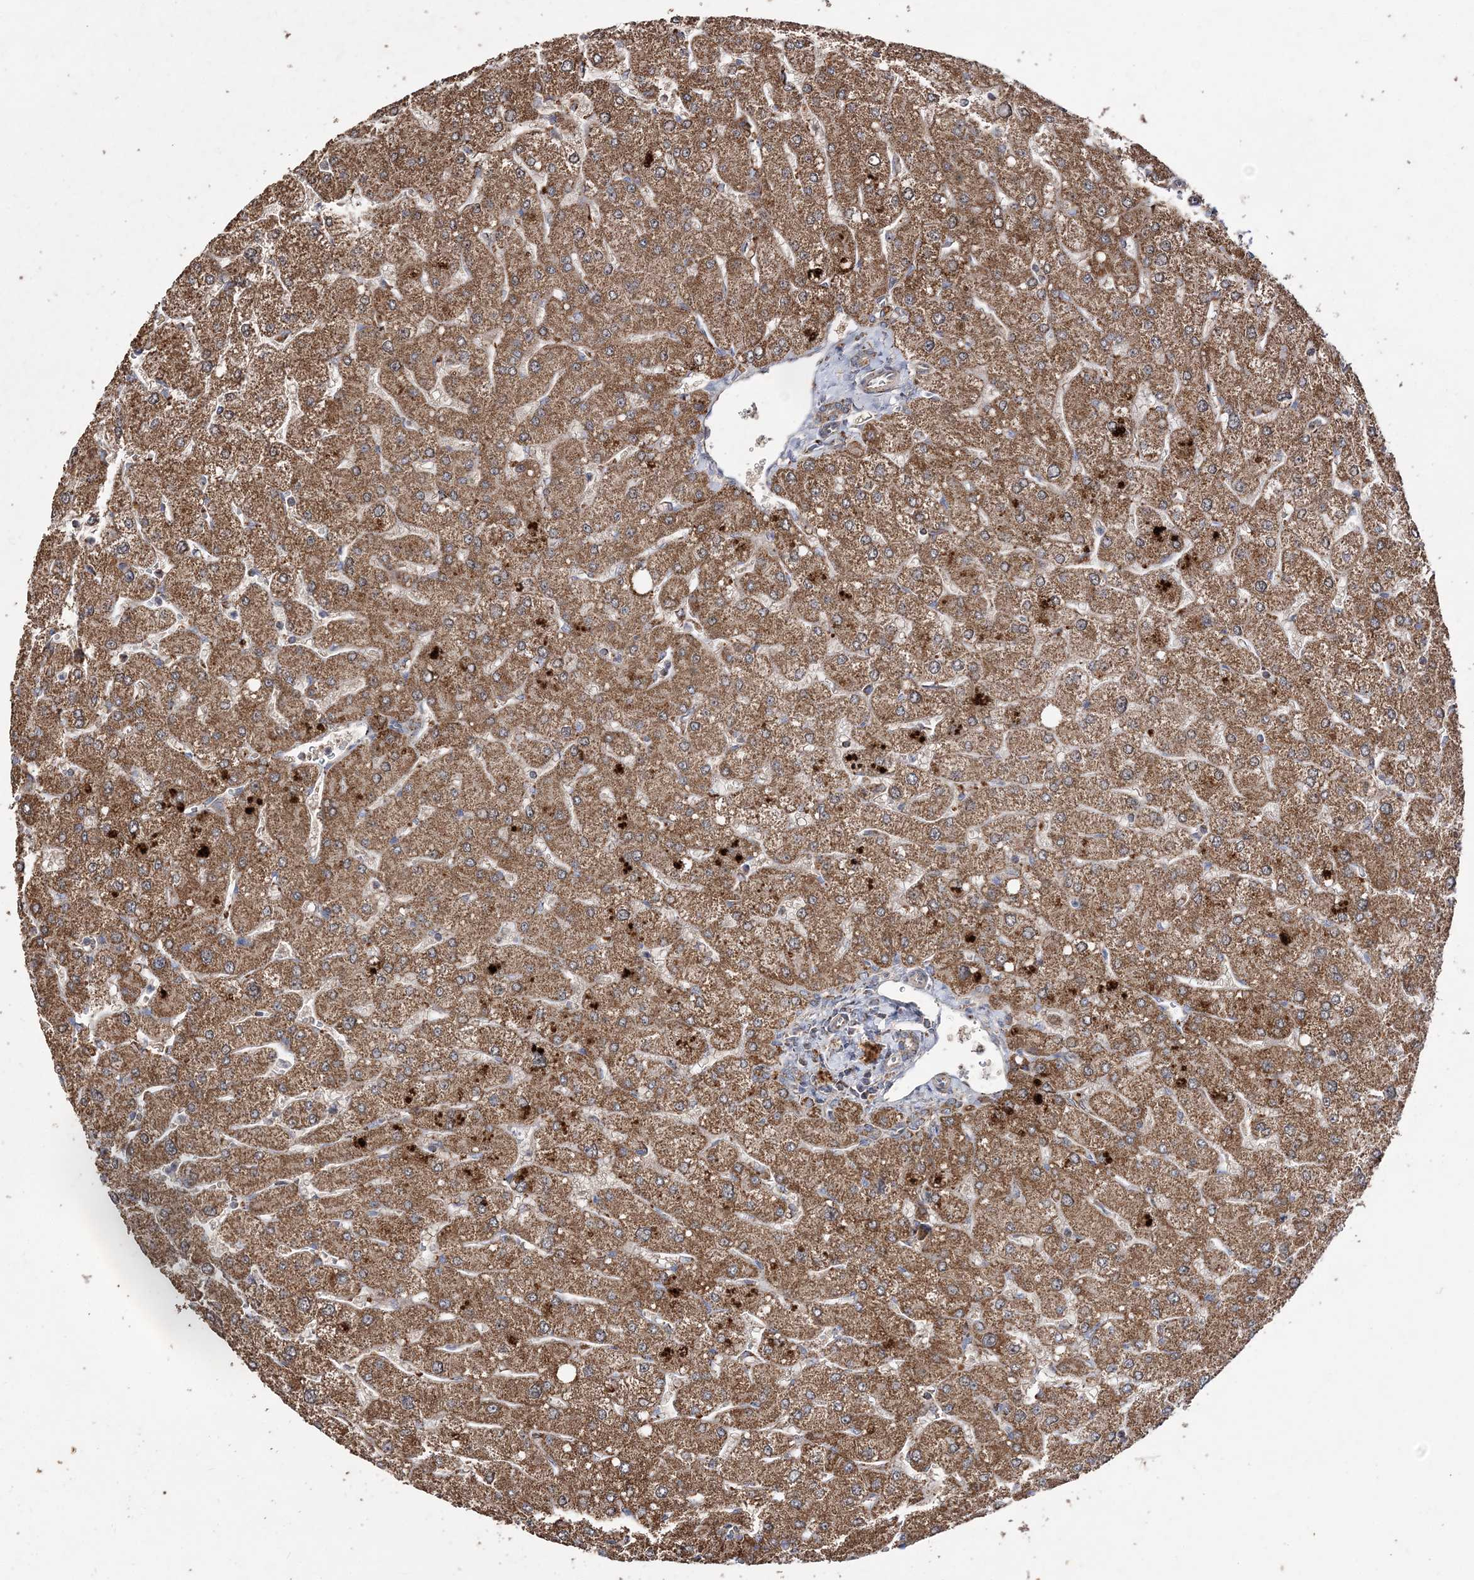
{"staining": {"intensity": "weak", "quantity": ">75%", "location": "cytoplasmic/membranous"}, "tissue": "liver", "cell_type": "Cholangiocytes", "image_type": "normal", "snomed": [{"axis": "morphology", "description": "Normal tissue, NOS"}, {"axis": "topography", "description": "Liver"}], "caption": "A brown stain shows weak cytoplasmic/membranous expression of a protein in cholangiocytes of unremarkable liver. The staining was performed using DAB to visualize the protein expression in brown, while the nuclei were stained in blue with hematoxylin (Magnification: 20x).", "gene": "POC5", "patient": {"sex": "male", "age": 55}}